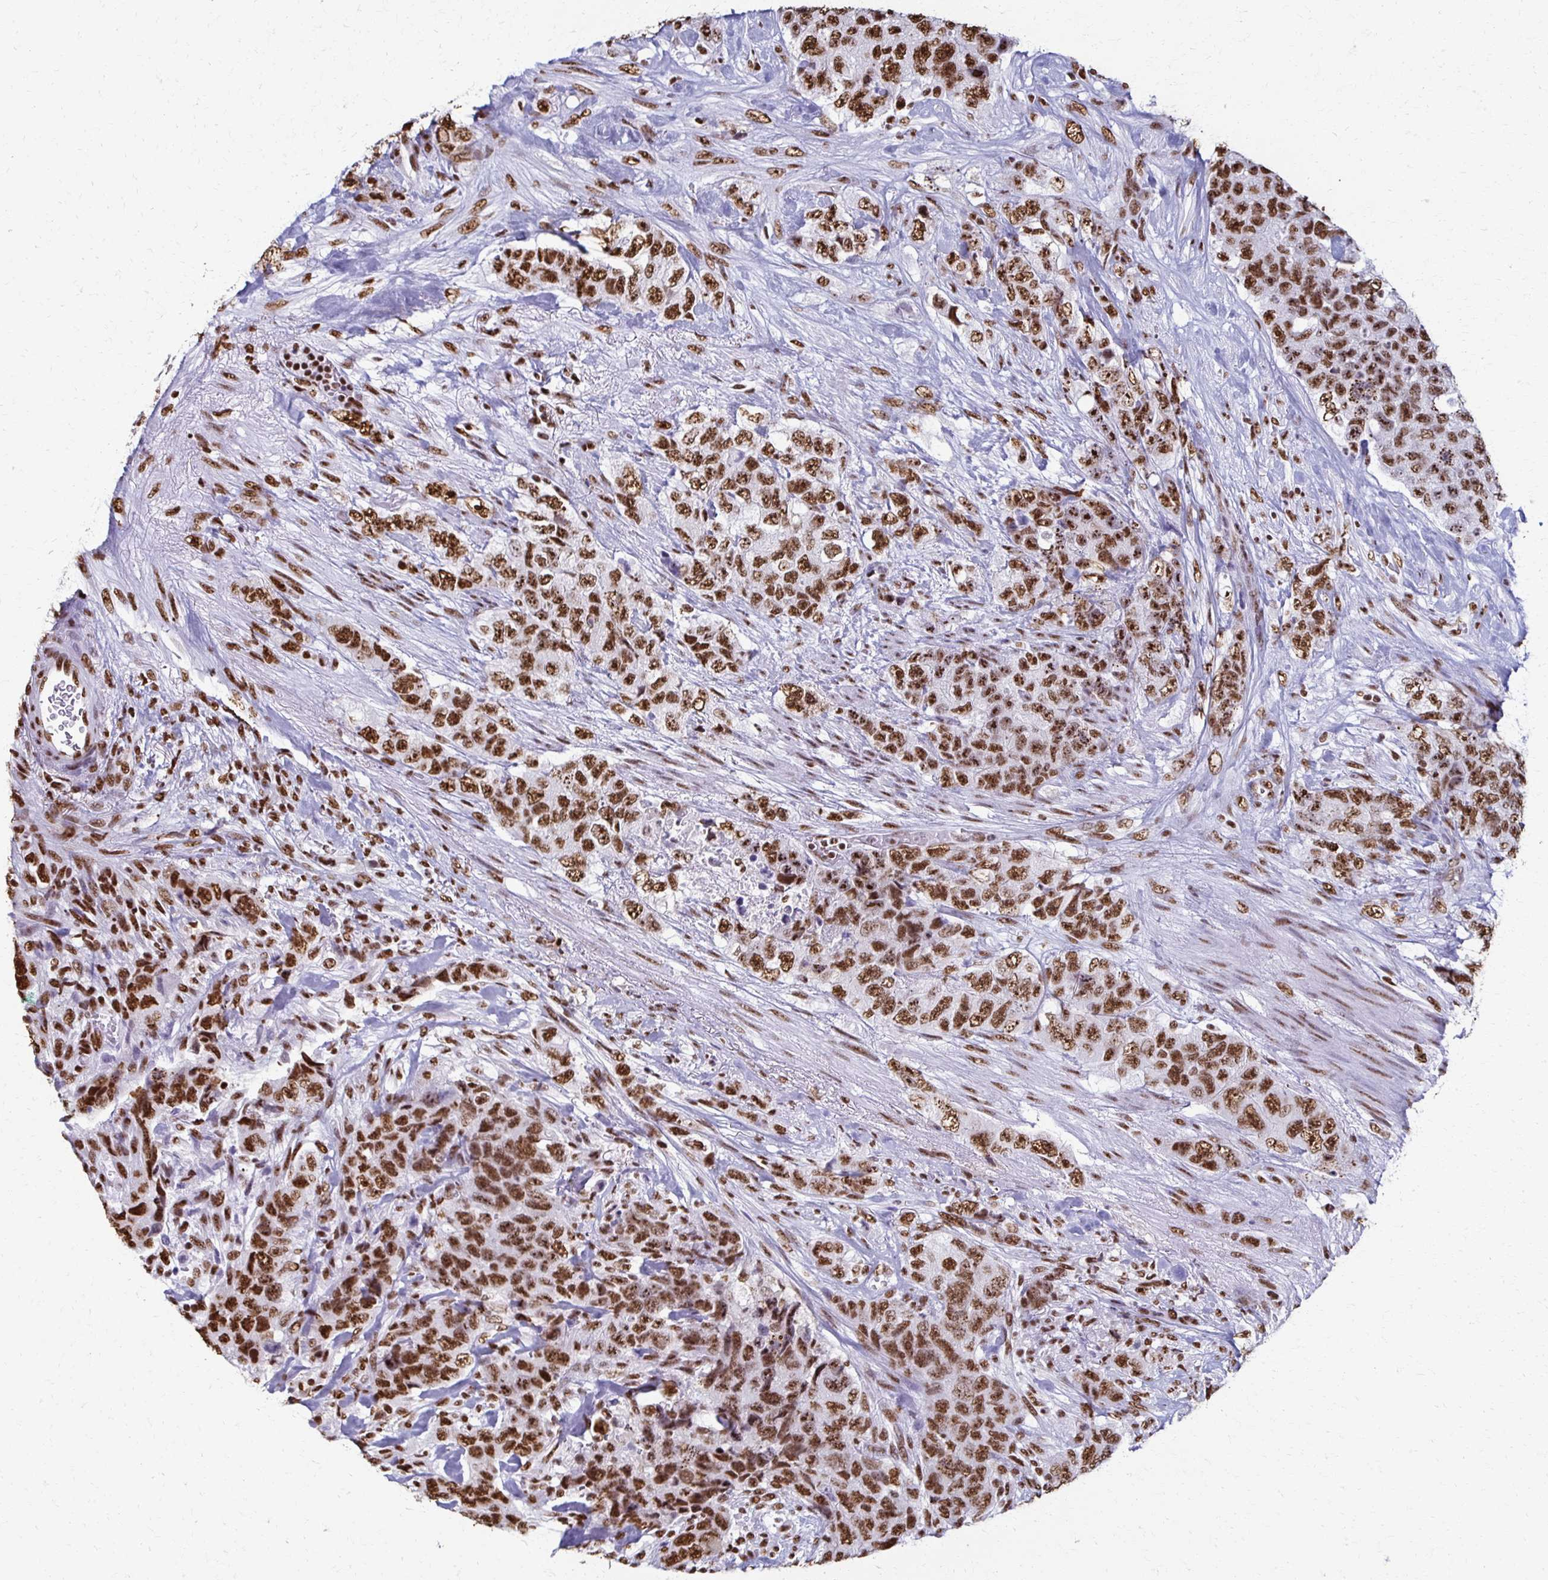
{"staining": {"intensity": "strong", "quantity": ">75%", "location": "nuclear"}, "tissue": "urothelial cancer", "cell_type": "Tumor cells", "image_type": "cancer", "snomed": [{"axis": "morphology", "description": "Urothelial carcinoma, High grade"}, {"axis": "topography", "description": "Urinary bladder"}], "caption": "Brown immunohistochemical staining in human high-grade urothelial carcinoma shows strong nuclear staining in approximately >75% of tumor cells.", "gene": "NONO", "patient": {"sex": "female", "age": 78}}